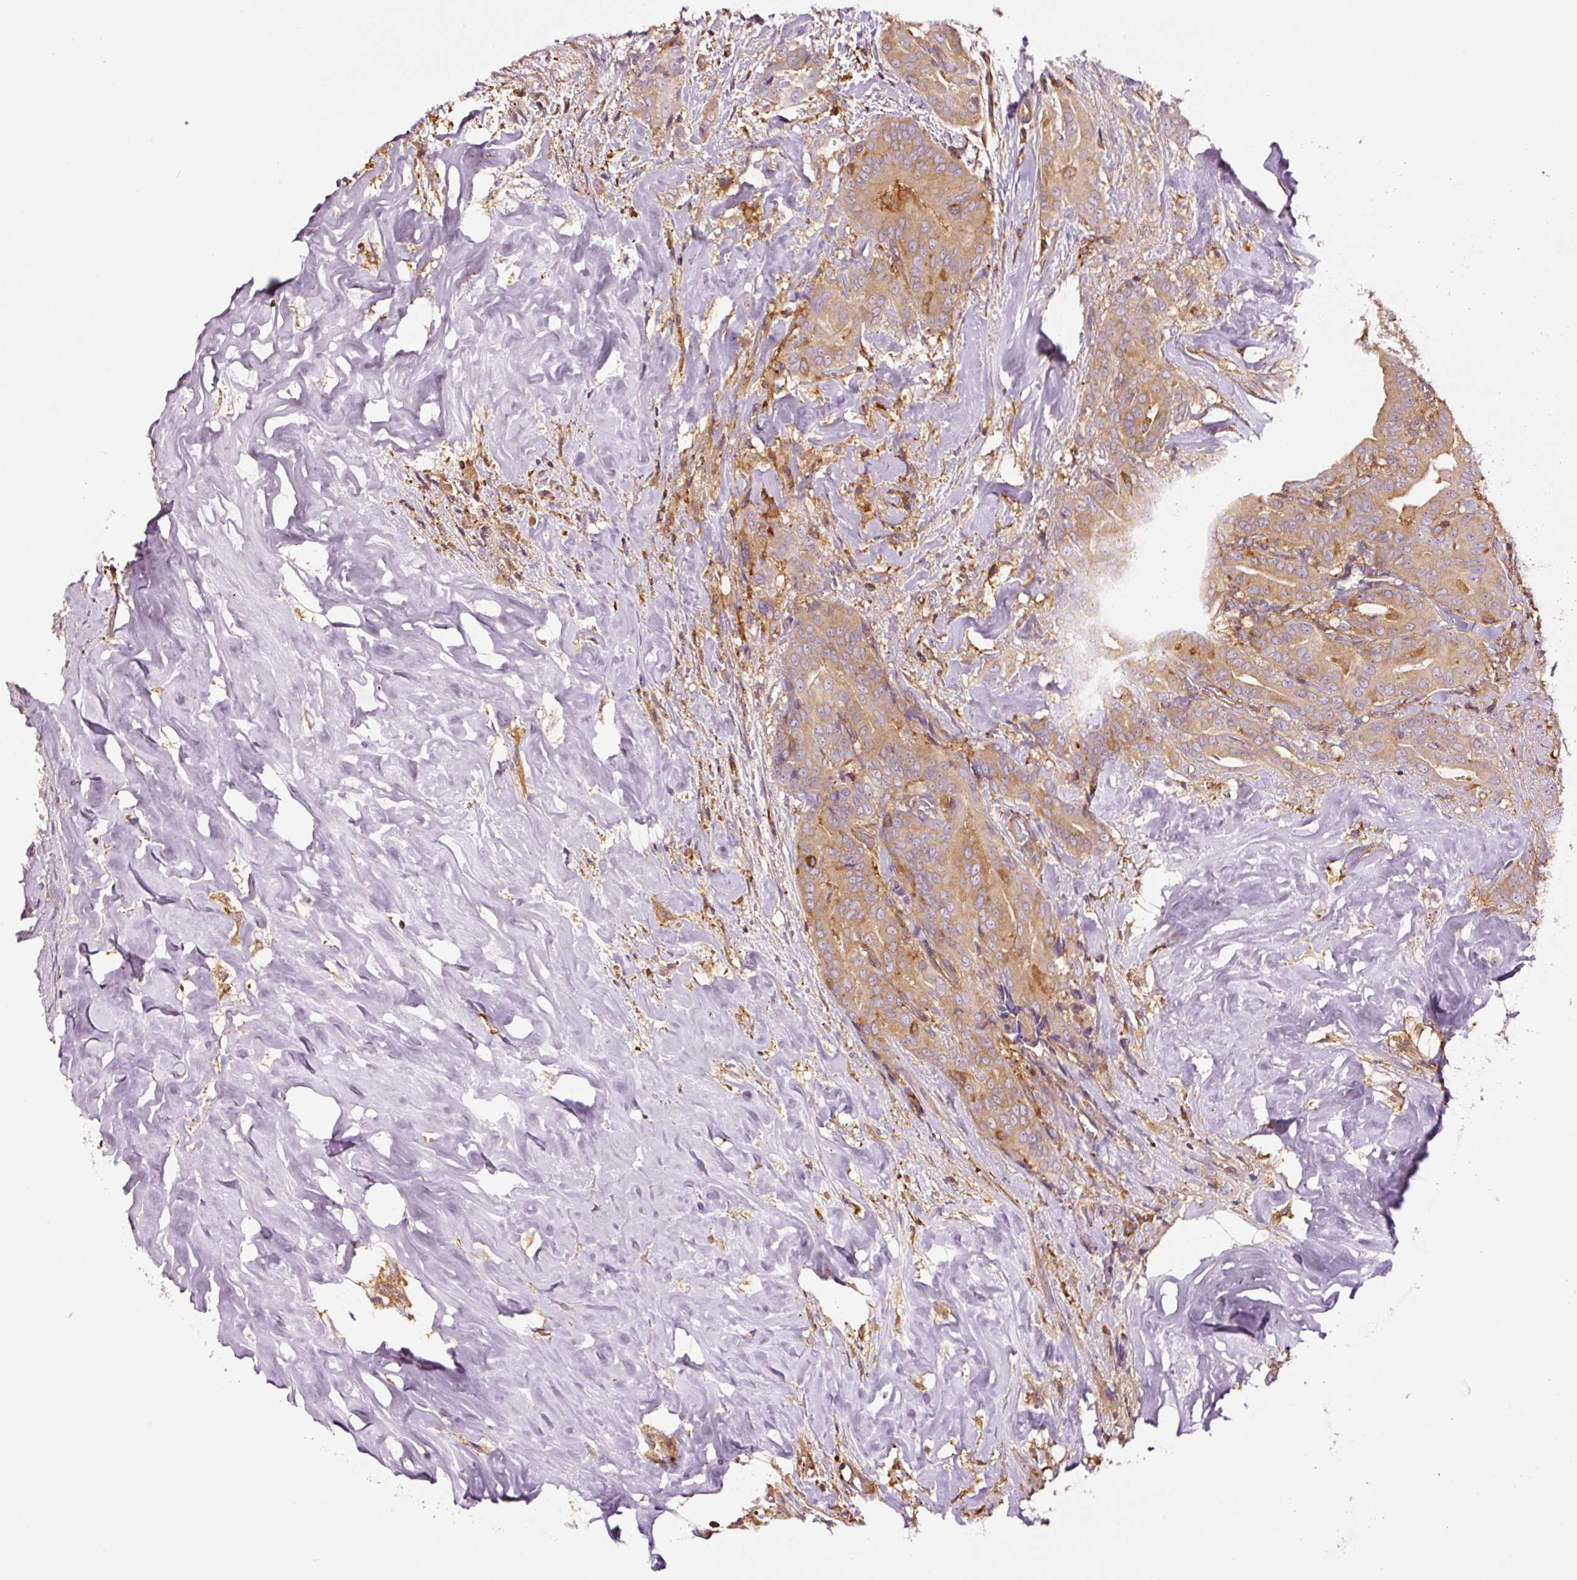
{"staining": {"intensity": "moderate", "quantity": ">75%", "location": "cytoplasmic/membranous"}, "tissue": "thyroid cancer", "cell_type": "Tumor cells", "image_type": "cancer", "snomed": [{"axis": "morphology", "description": "Papillary adenocarcinoma, NOS"}, {"axis": "topography", "description": "Thyroid gland"}], "caption": "Thyroid papillary adenocarcinoma tissue demonstrates moderate cytoplasmic/membranous staining in about >75% of tumor cells, visualized by immunohistochemistry. (Stains: DAB in brown, nuclei in blue, Microscopy: brightfield microscopy at high magnification).", "gene": "METAP1", "patient": {"sex": "male", "age": 61}}